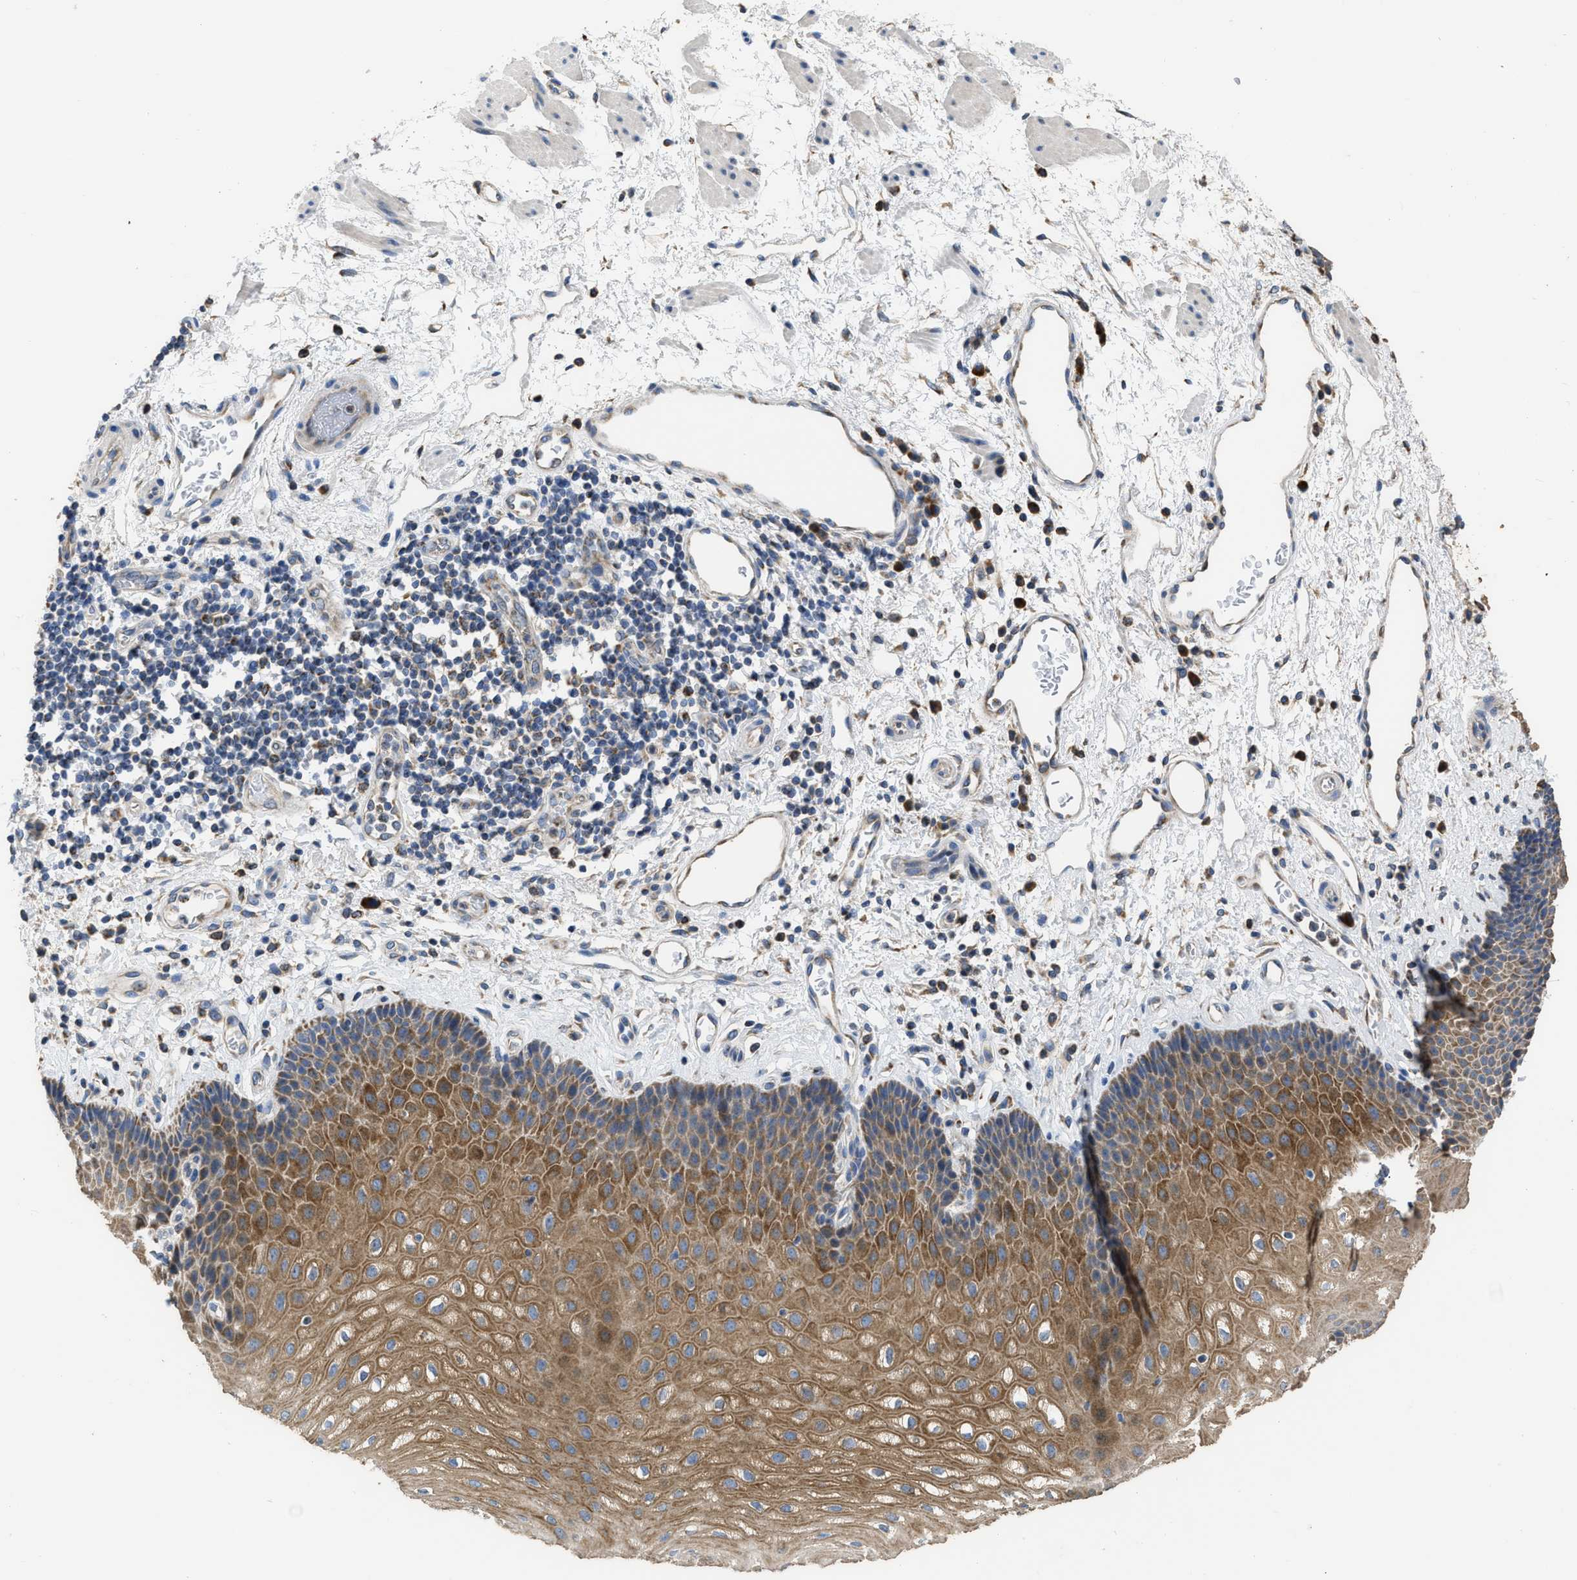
{"staining": {"intensity": "moderate", "quantity": ">75%", "location": "cytoplasmic/membranous"}, "tissue": "esophagus", "cell_type": "Squamous epithelial cells", "image_type": "normal", "snomed": [{"axis": "morphology", "description": "Normal tissue, NOS"}, {"axis": "topography", "description": "Esophagus"}], "caption": "Esophagus stained with immunohistochemistry (IHC) reveals moderate cytoplasmic/membranous expression in approximately >75% of squamous epithelial cells.", "gene": "AK2", "patient": {"sex": "male", "age": 54}}